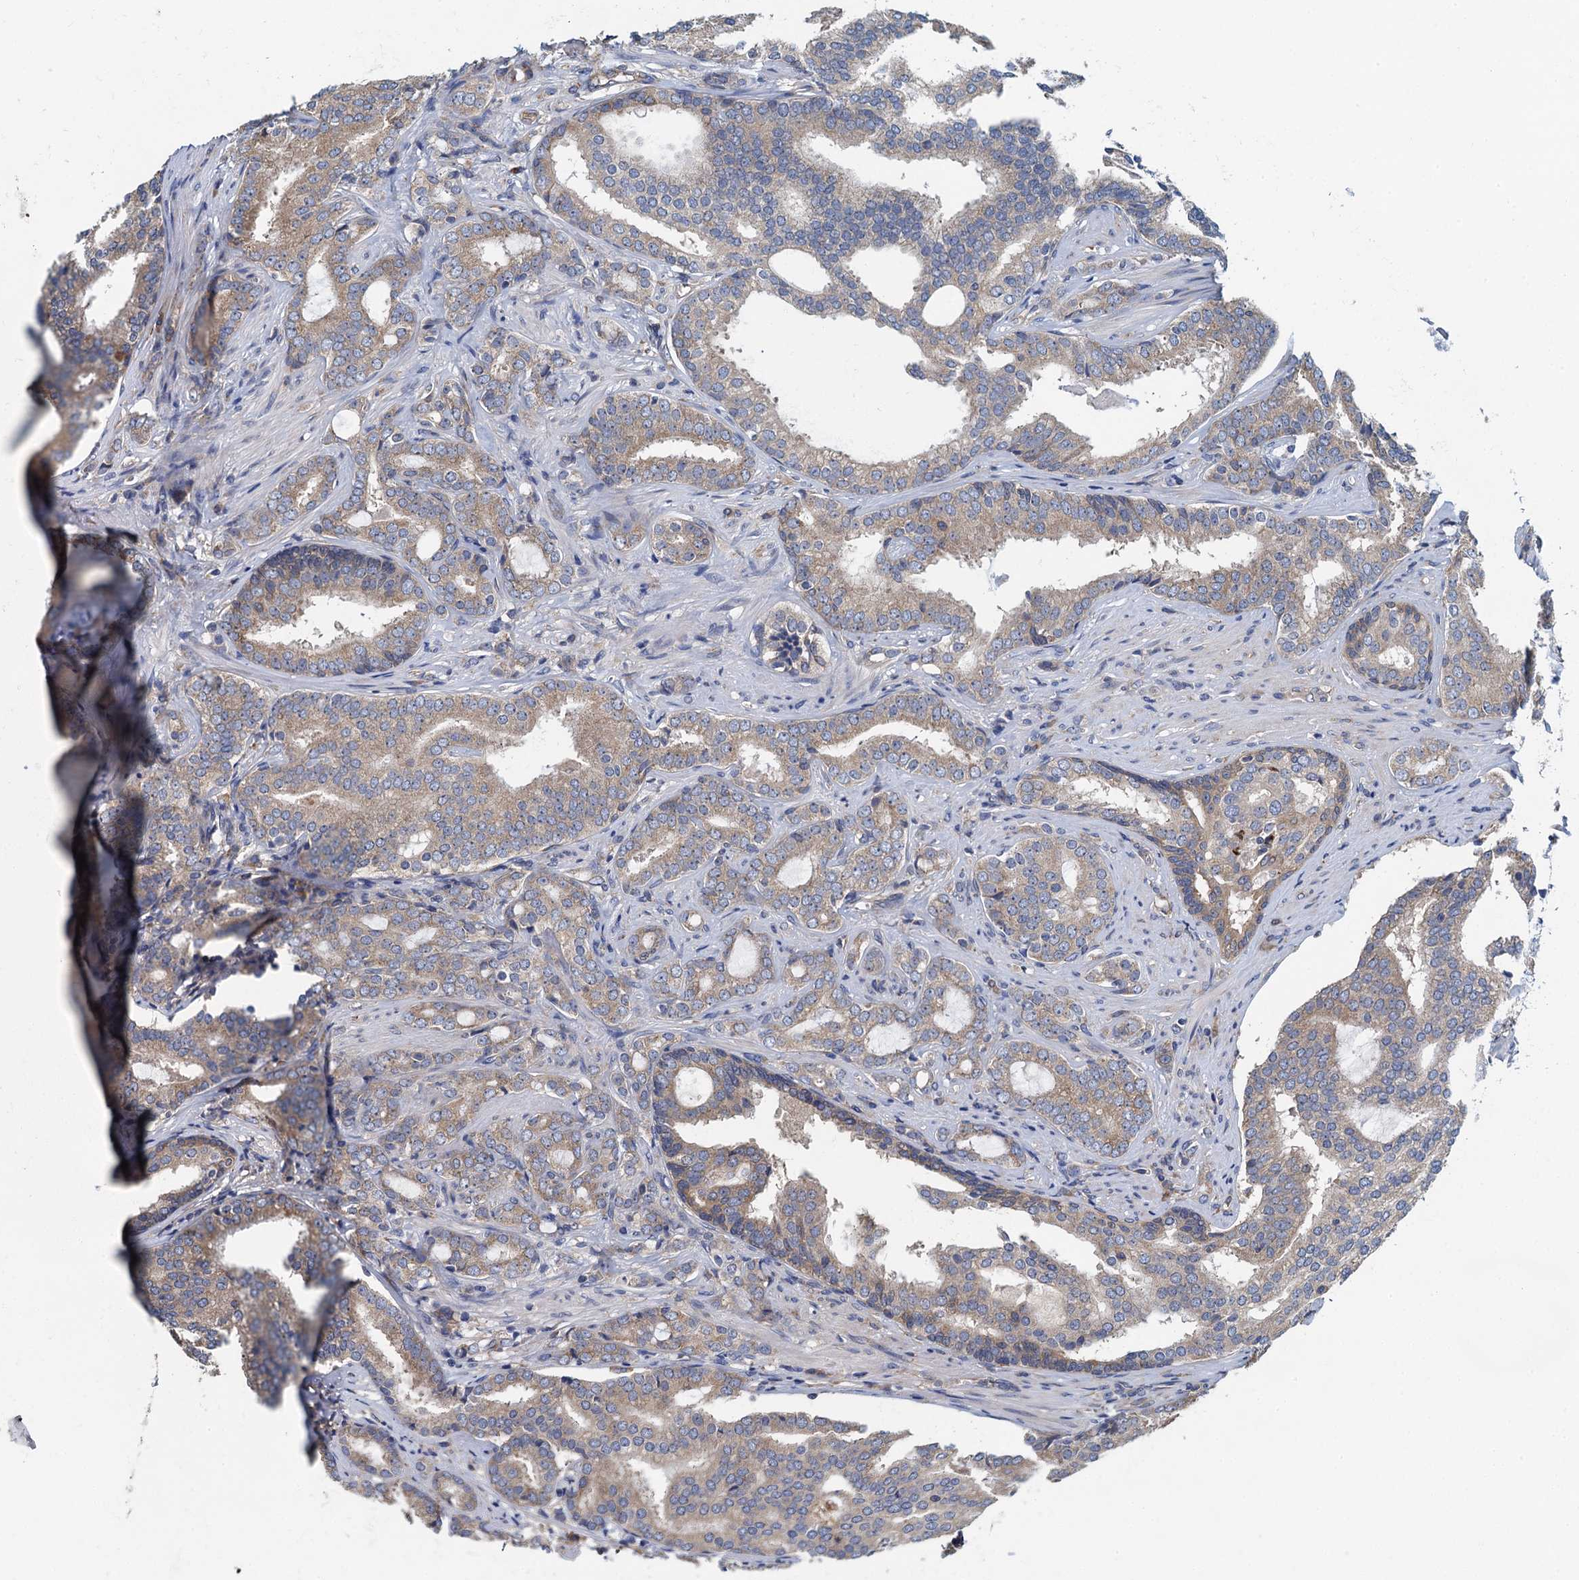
{"staining": {"intensity": "weak", "quantity": ">75%", "location": "cytoplasmic/membranous"}, "tissue": "prostate cancer", "cell_type": "Tumor cells", "image_type": "cancer", "snomed": [{"axis": "morphology", "description": "Adenocarcinoma, High grade"}, {"axis": "topography", "description": "Prostate"}], "caption": "Human prostate cancer stained with a brown dye shows weak cytoplasmic/membranous positive positivity in about >75% of tumor cells.", "gene": "ADCY9", "patient": {"sex": "male", "age": 63}}